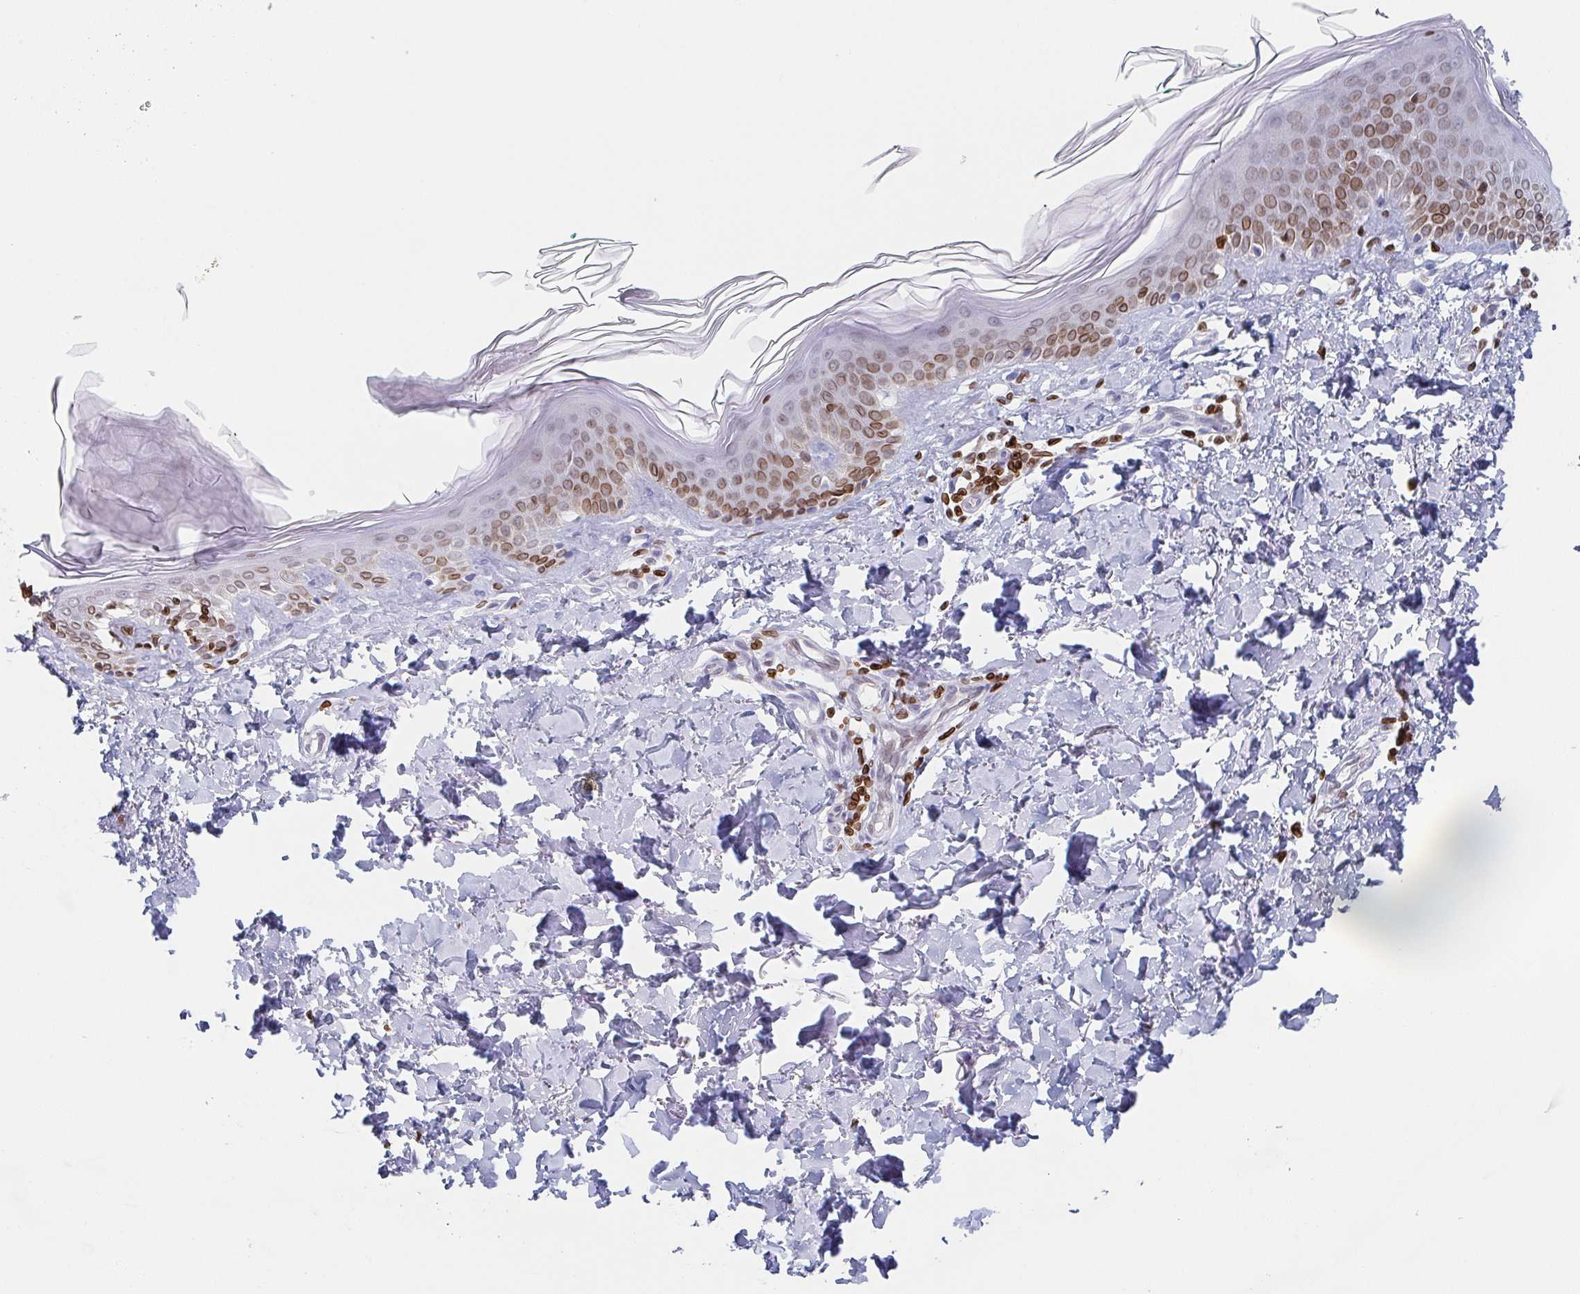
{"staining": {"intensity": "negative", "quantity": "none", "location": "none"}, "tissue": "skin", "cell_type": "Fibroblasts", "image_type": "normal", "snomed": [{"axis": "morphology", "description": "Normal tissue, NOS"}, {"axis": "topography", "description": "Skin"}, {"axis": "topography", "description": "Peripheral nerve tissue"}], "caption": "This is an IHC image of normal skin. There is no staining in fibroblasts.", "gene": "BTBD7", "patient": {"sex": "female", "age": 45}}